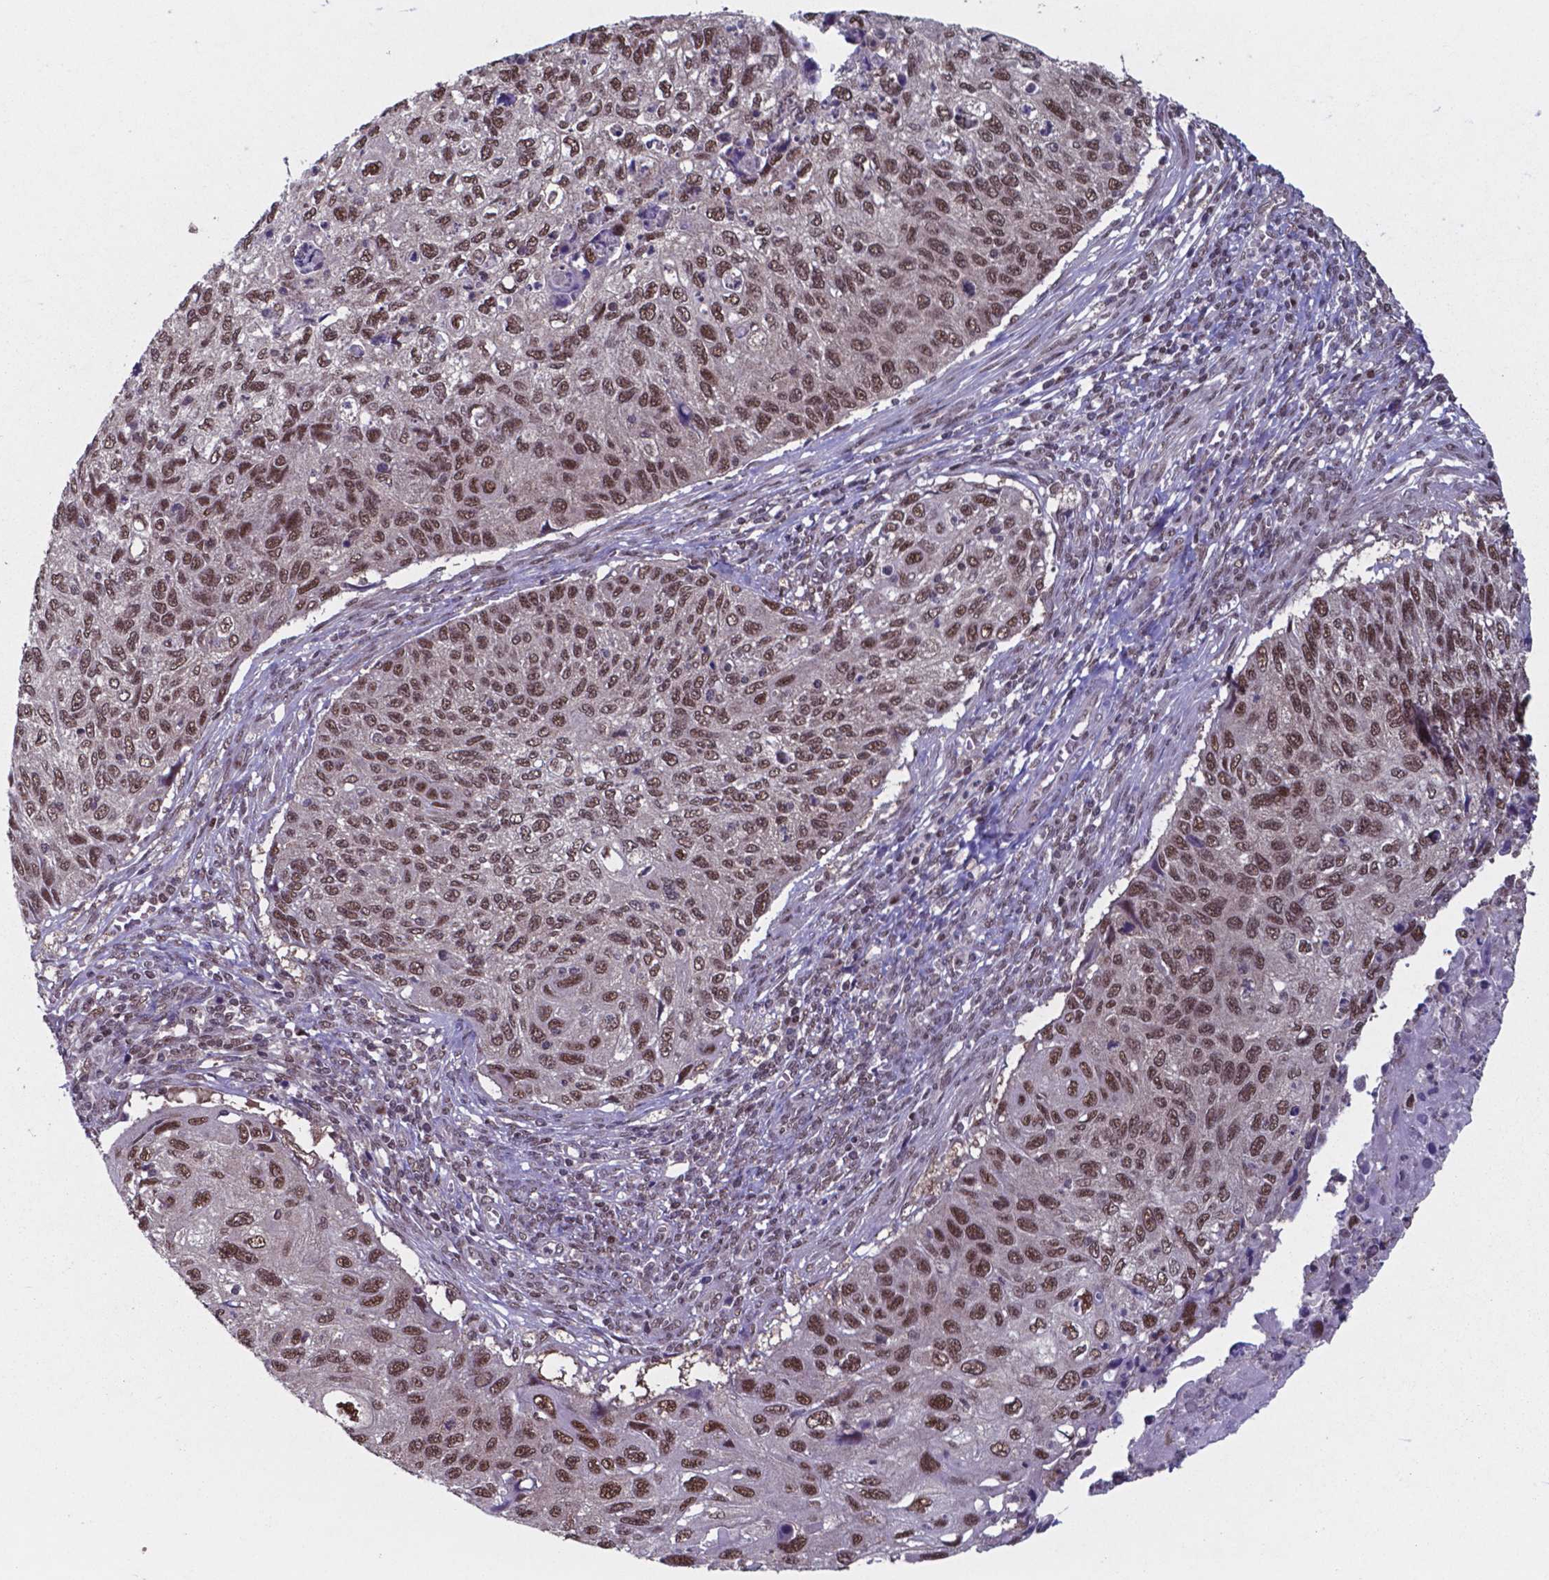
{"staining": {"intensity": "moderate", "quantity": ">75%", "location": "nuclear"}, "tissue": "cervical cancer", "cell_type": "Tumor cells", "image_type": "cancer", "snomed": [{"axis": "morphology", "description": "Squamous cell carcinoma, NOS"}, {"axis": "topography", "description": "Cervix"}], "caption": "Cervical squamous cell carcinoma stained with a protein marker demonstrates moderate staining in tumor cells.", "gene": "UBA1", "patient": {"sex": "female", "age": 70}}